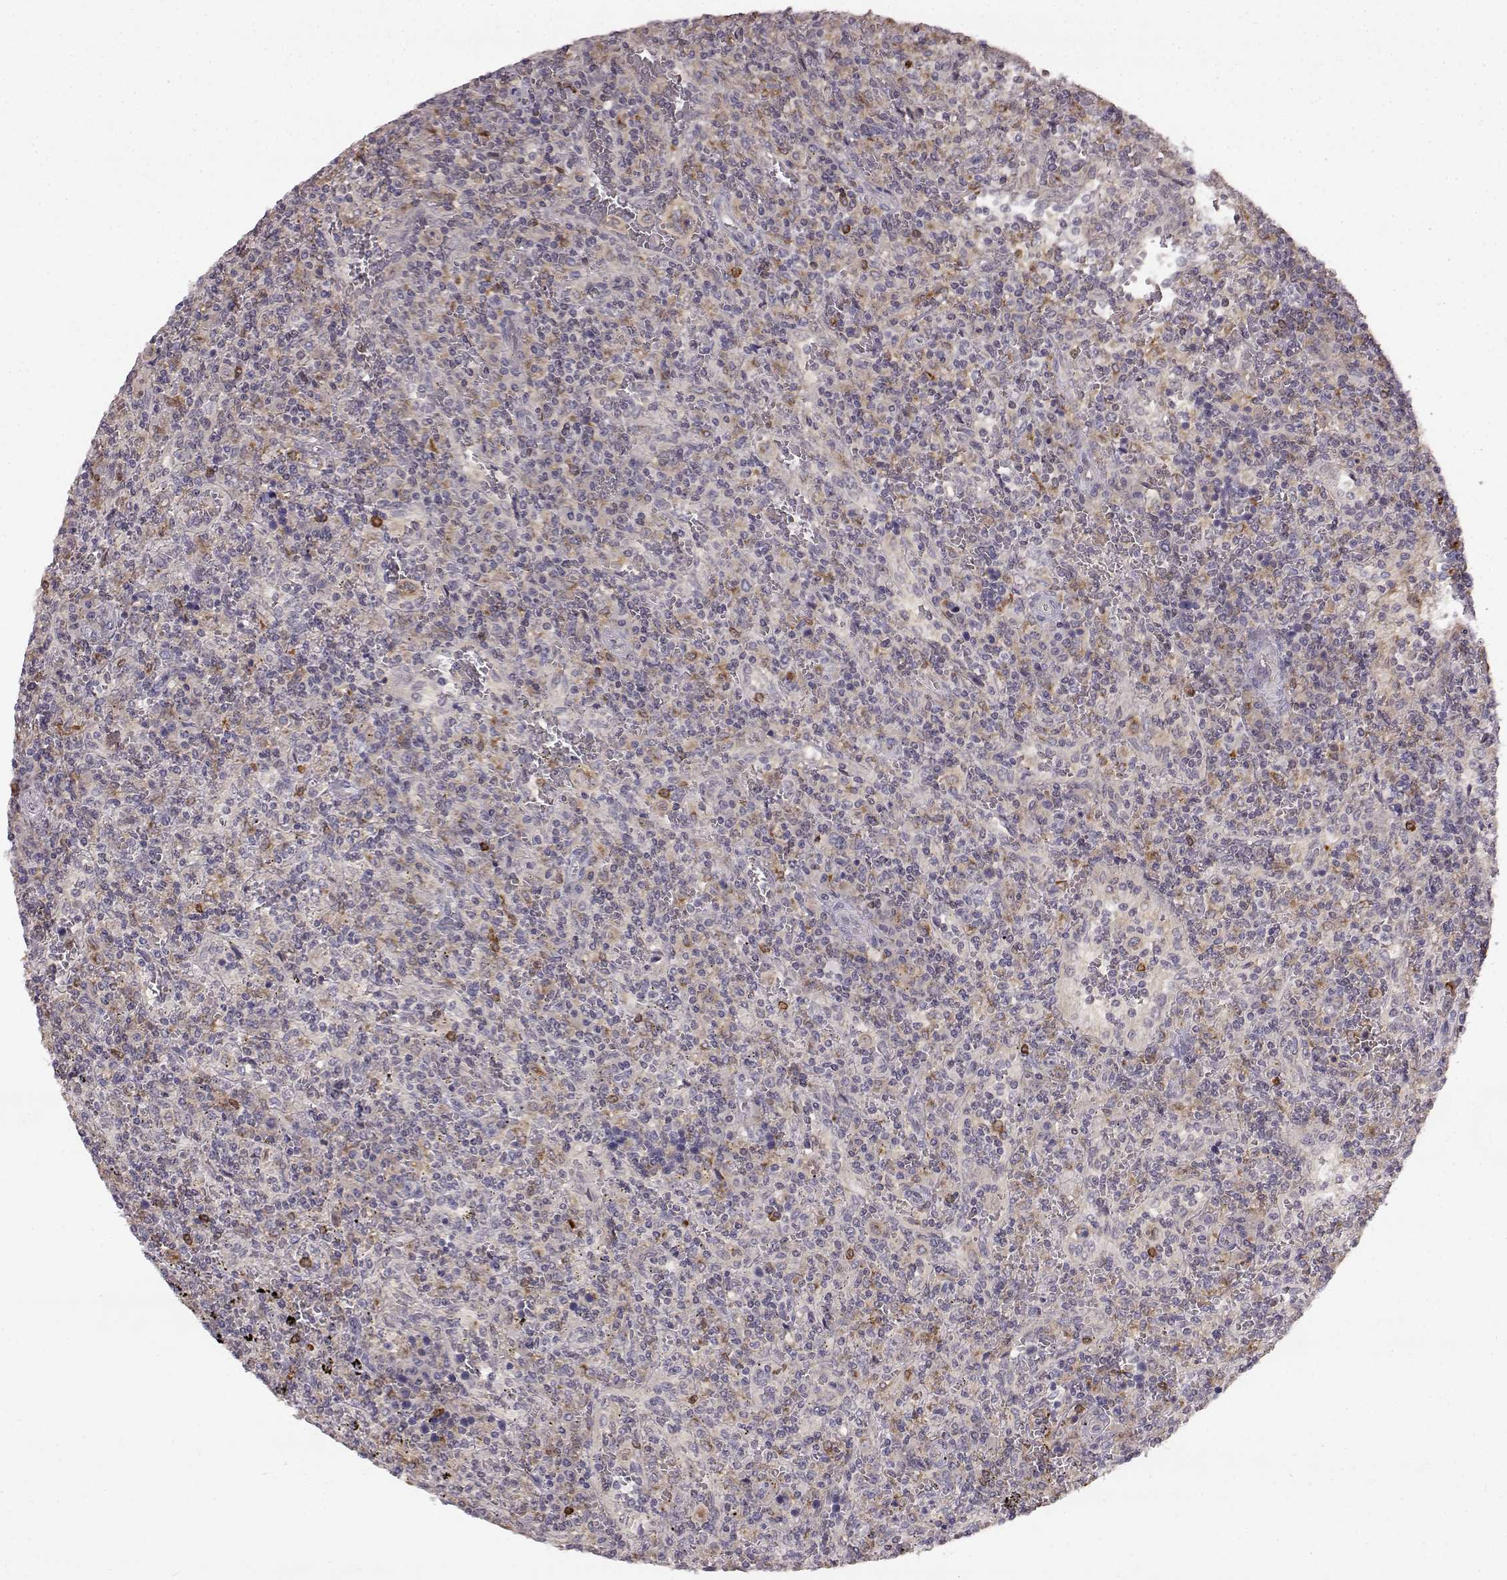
{"staining": {"intensity": "weak", "quantity": ">75%", "location": "cytoplasmic/membranous"}, "tissue": "lymphoma", "cell_type": "Tumor cells", "image_type": "cancer", "snomed": [{"axis": "morphology", "description": "Malignant lymphoma, non-Hodgkin's type, Low grade"}, {"axis": "topography", "description": "Spleen"}], "caption": "This is a micrograph of IHC staining of lymphoma, which shows weak staining in the cytoplasmic/membranous of tumor cells.", "gene": "SPAG17", "patient": {"sex": "male", "age": 62}}